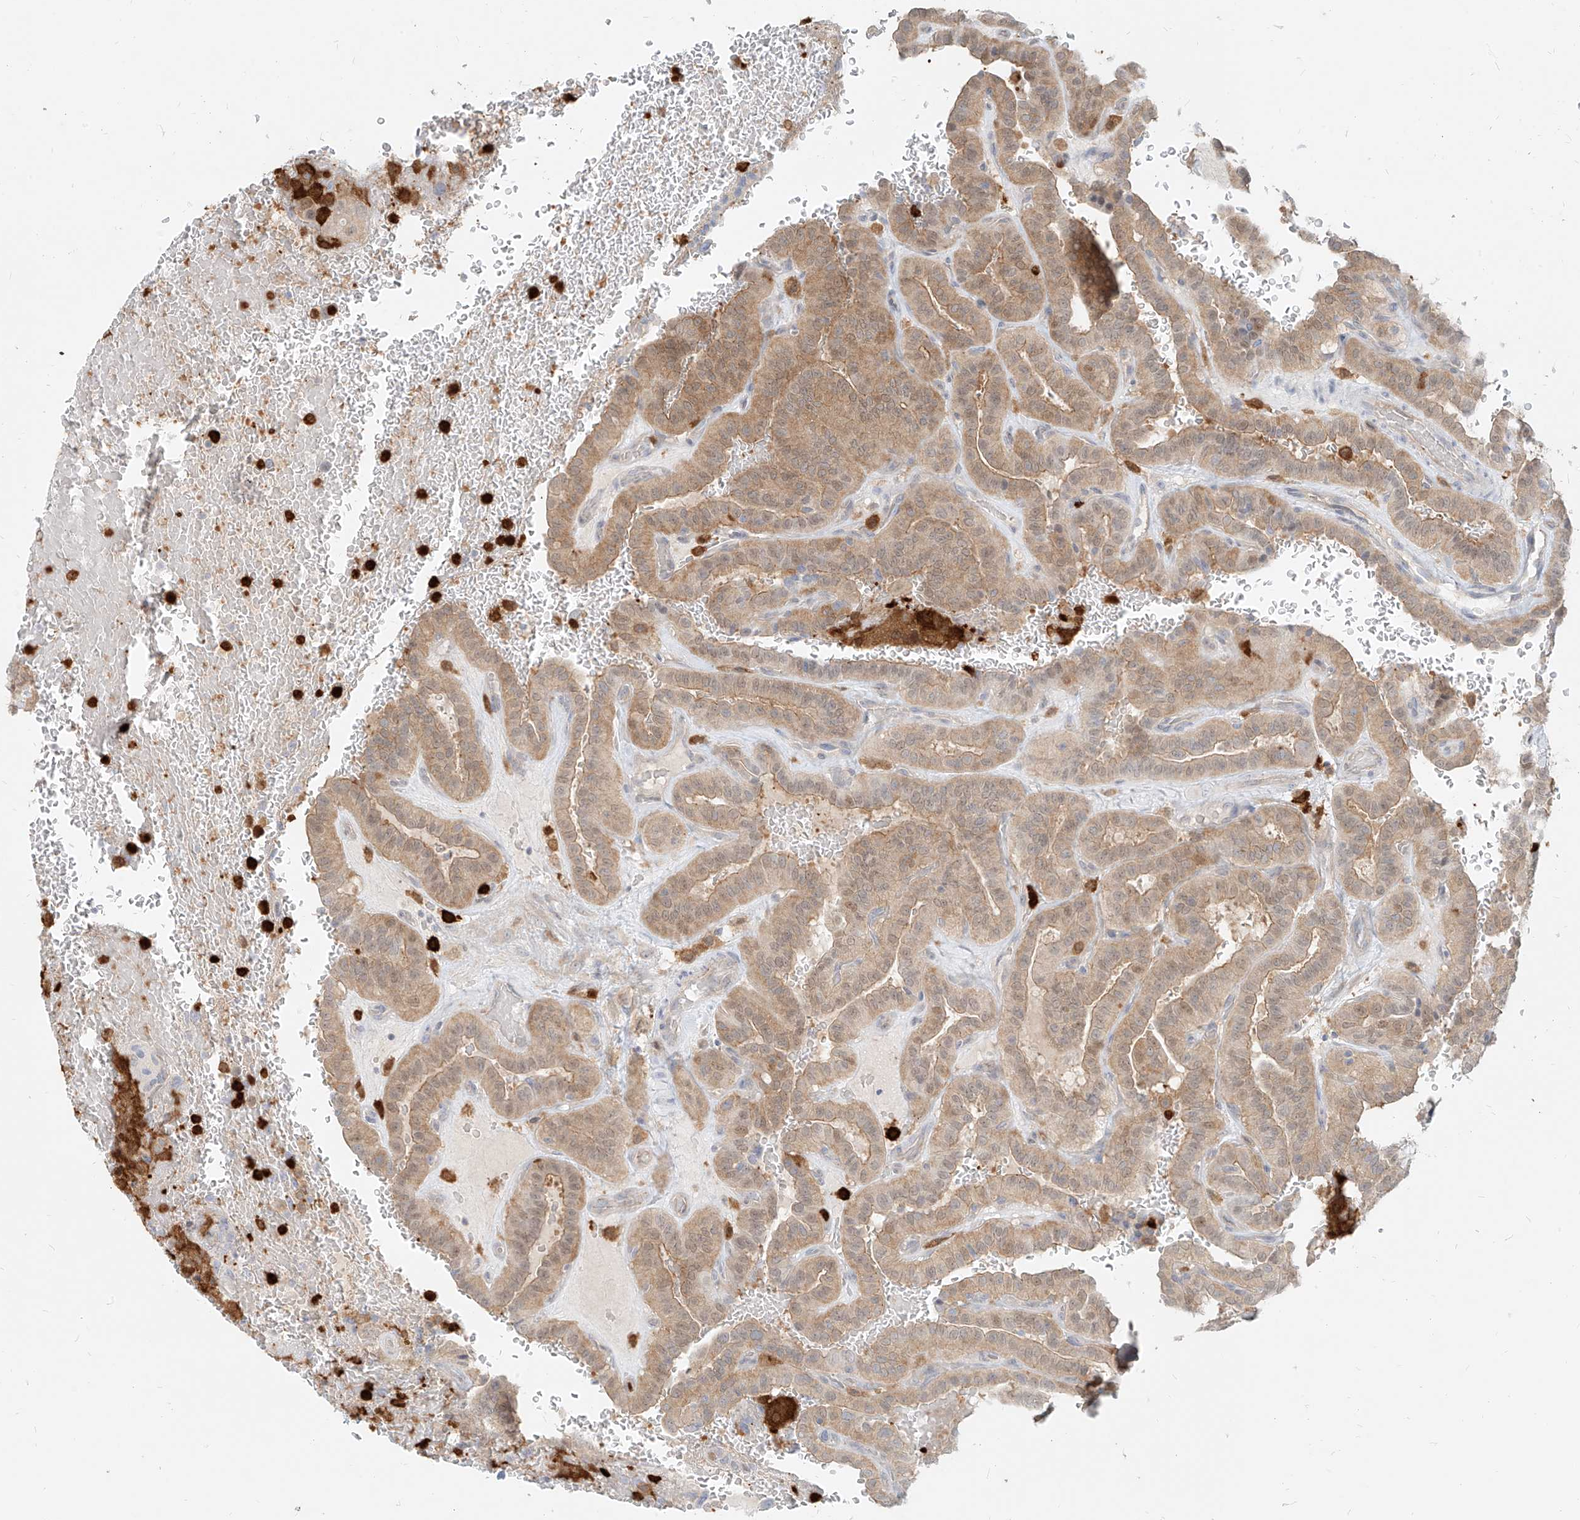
{"staining": {"intensity": "moderate", "quantity": ">75%", "location": "cytoplasmic/membranous"}, "tissue": "thyroid cancer", "cell_type": "Tumor cells", "image_type": "cancer", "snomed": [{"axis": "morphology", "description": "Papillary adenocarcinoma, NOS"}, {"axis": "topography", "description": "Thyroid gland"}], "caption": "Immunohistochemical staining of thyroid cancer (papillary adenocarcinoma) shows medium levels of moderate cytoplasmic/membranous staining in approximately >75% of tumor cells.", "gene": "PGD", "patient": {"sex": "male", "age": 77}}